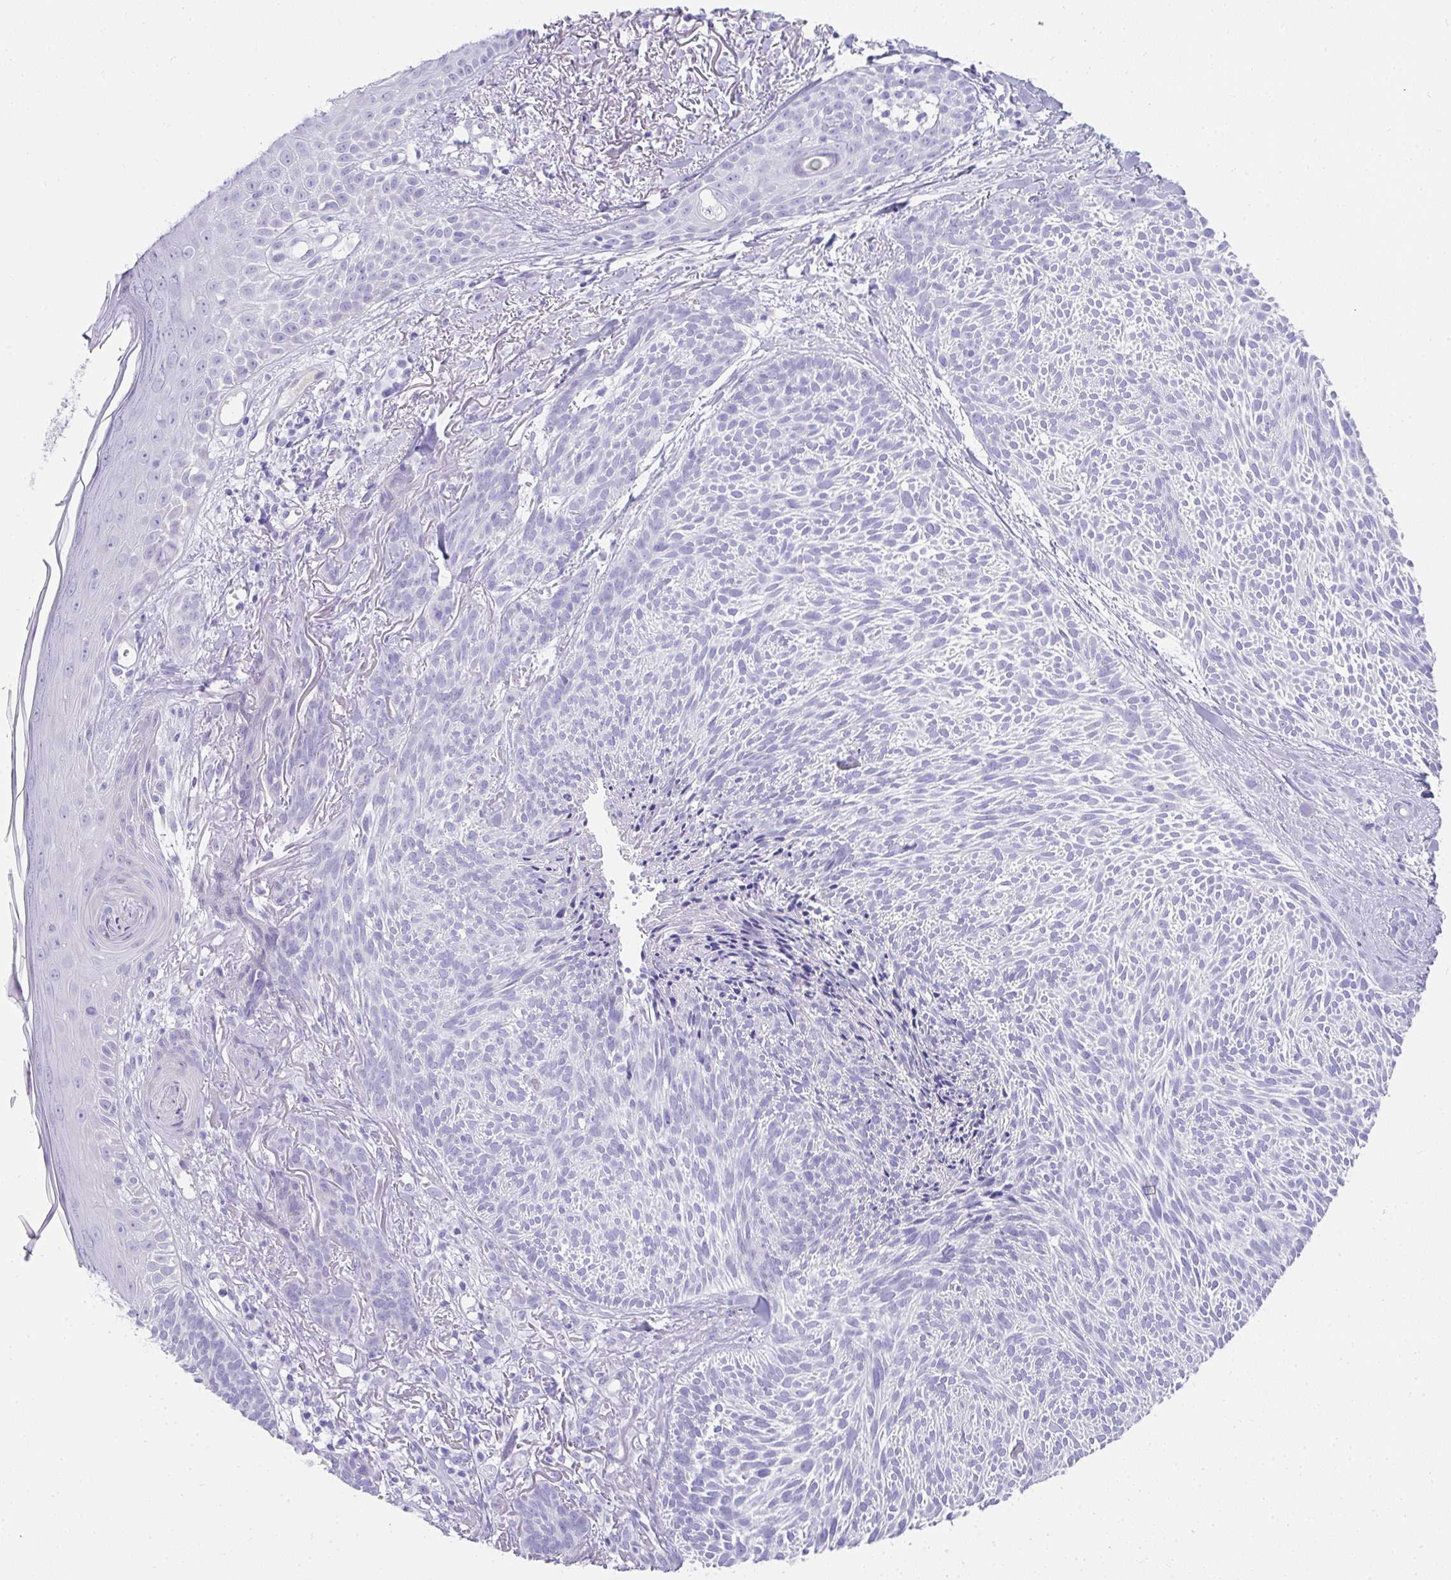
{"staining": {"intensity": "negative", "quantity": "none", "location": "none"}, "tissue": "skin cancer", "cell_type": "Tumor cells", "image_type": "cancer", "snomed": [{"axis": "morphology", "description": "Basal cell carcinoma"}, {"axis": "topography", "description": "Skin"}], "caption": "An image of basal cell carcinoma (skin) stained for a protein displays no brown staining in tumor cells. (Stains: DAB immunohistochemistry (IHC) with hematoxylin counter stain, Microscopy: brightfield microscopy at high magnification).", "gene": "TNNT1", "patient": {"sex": "female", "age": 78}}